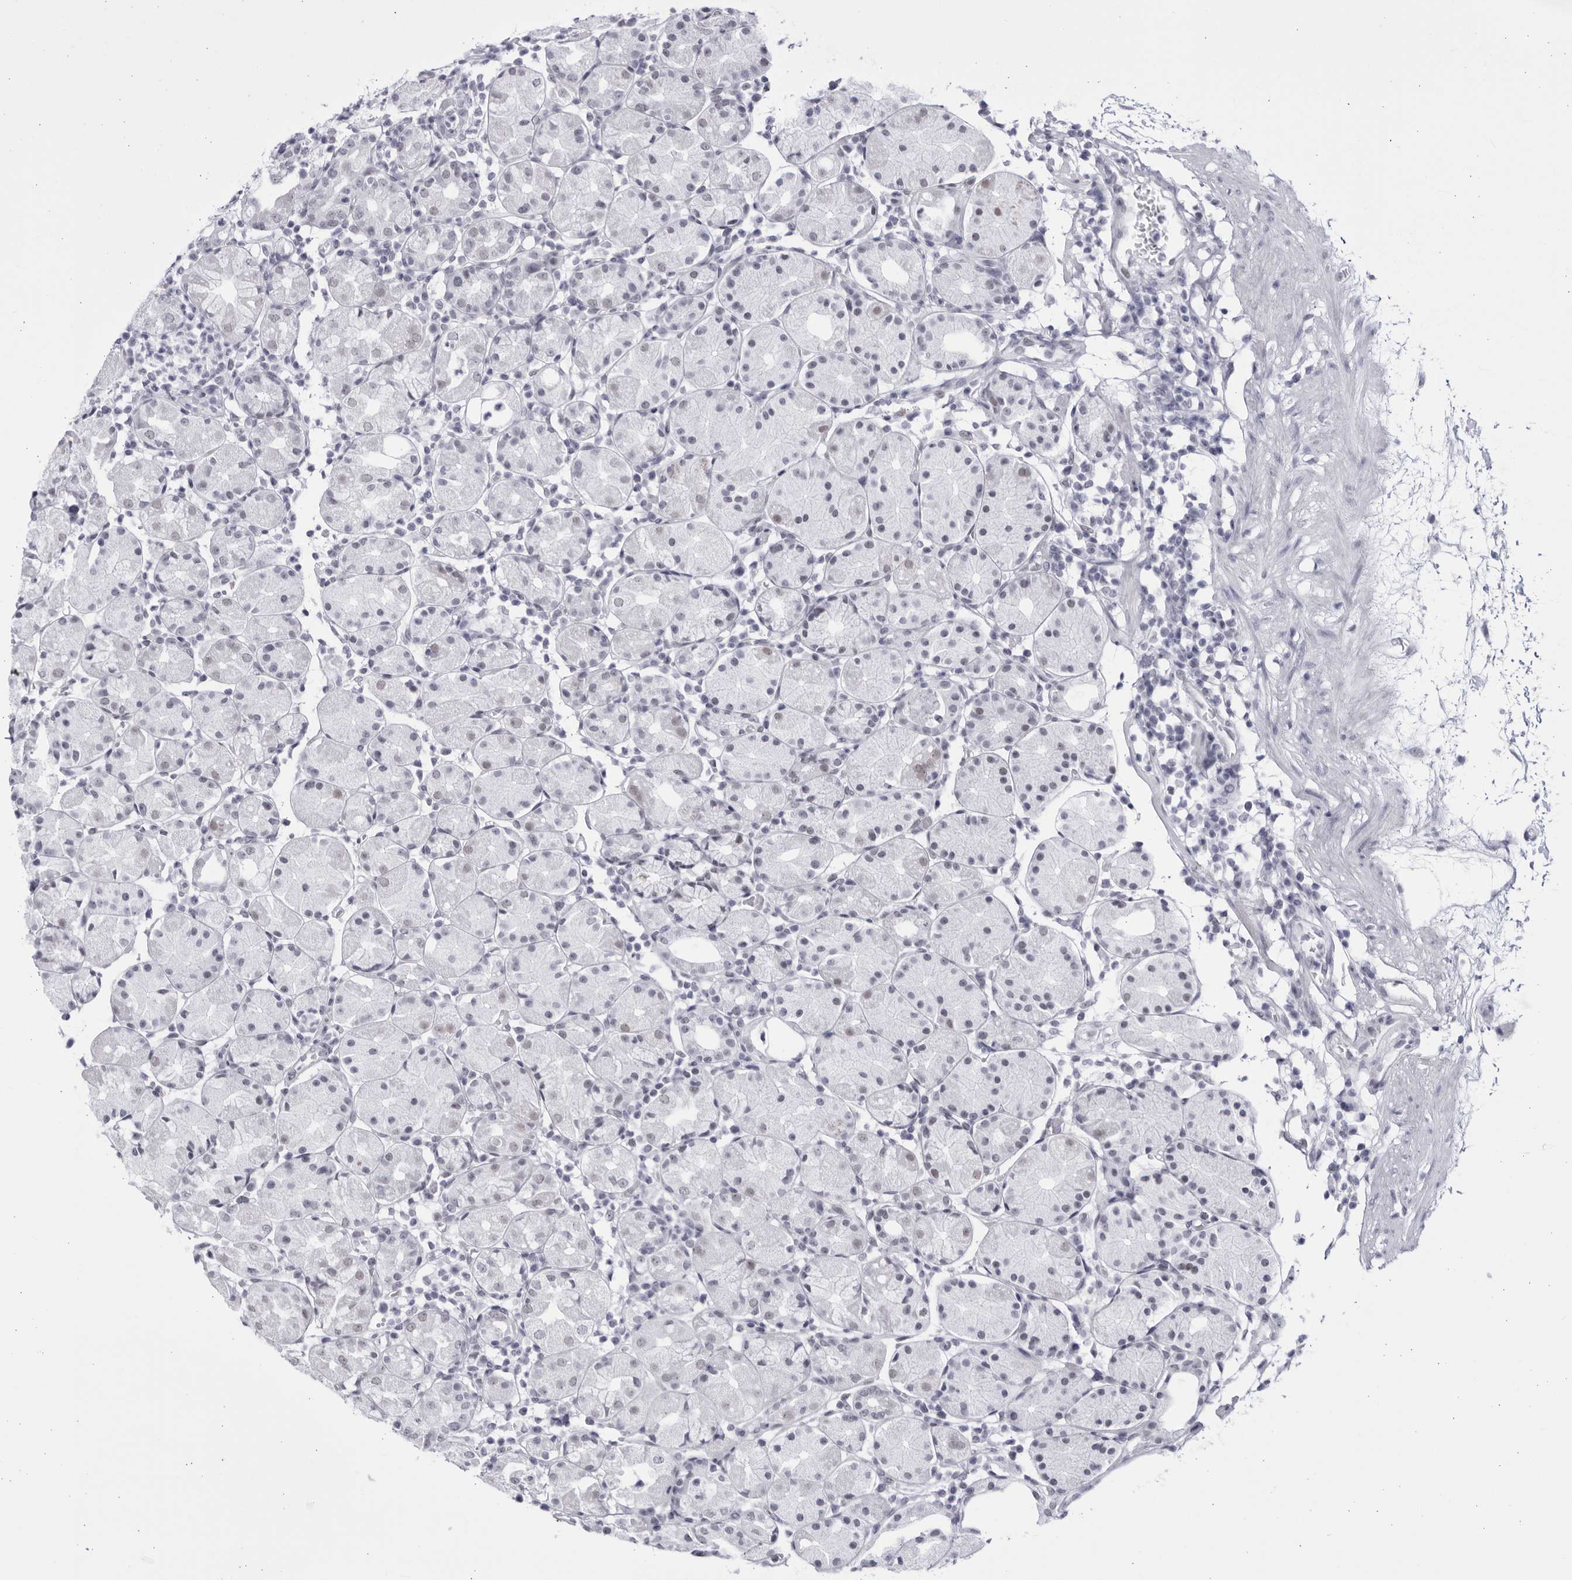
{"staining": {"intensity": "weak", "quantity": "<25%", "location": "nuclear"}, "tissue": "stomach", "cell_type": "Glandular cells", "image_type": "normal", "snomed": [{"axis": "morphology", "description": "Normal tissue, NOS"}, {"axis": "topography", "description": "Stomach"}, {"axis": "topography", "description": "Stomach, lower"}], "caption": "Human stomach stained for a protein using immunohistochemistry (IHC) displays no staining in glandular cells.", "gene": "CCDC181", "patient": {"sex": "female", "age": 75}}